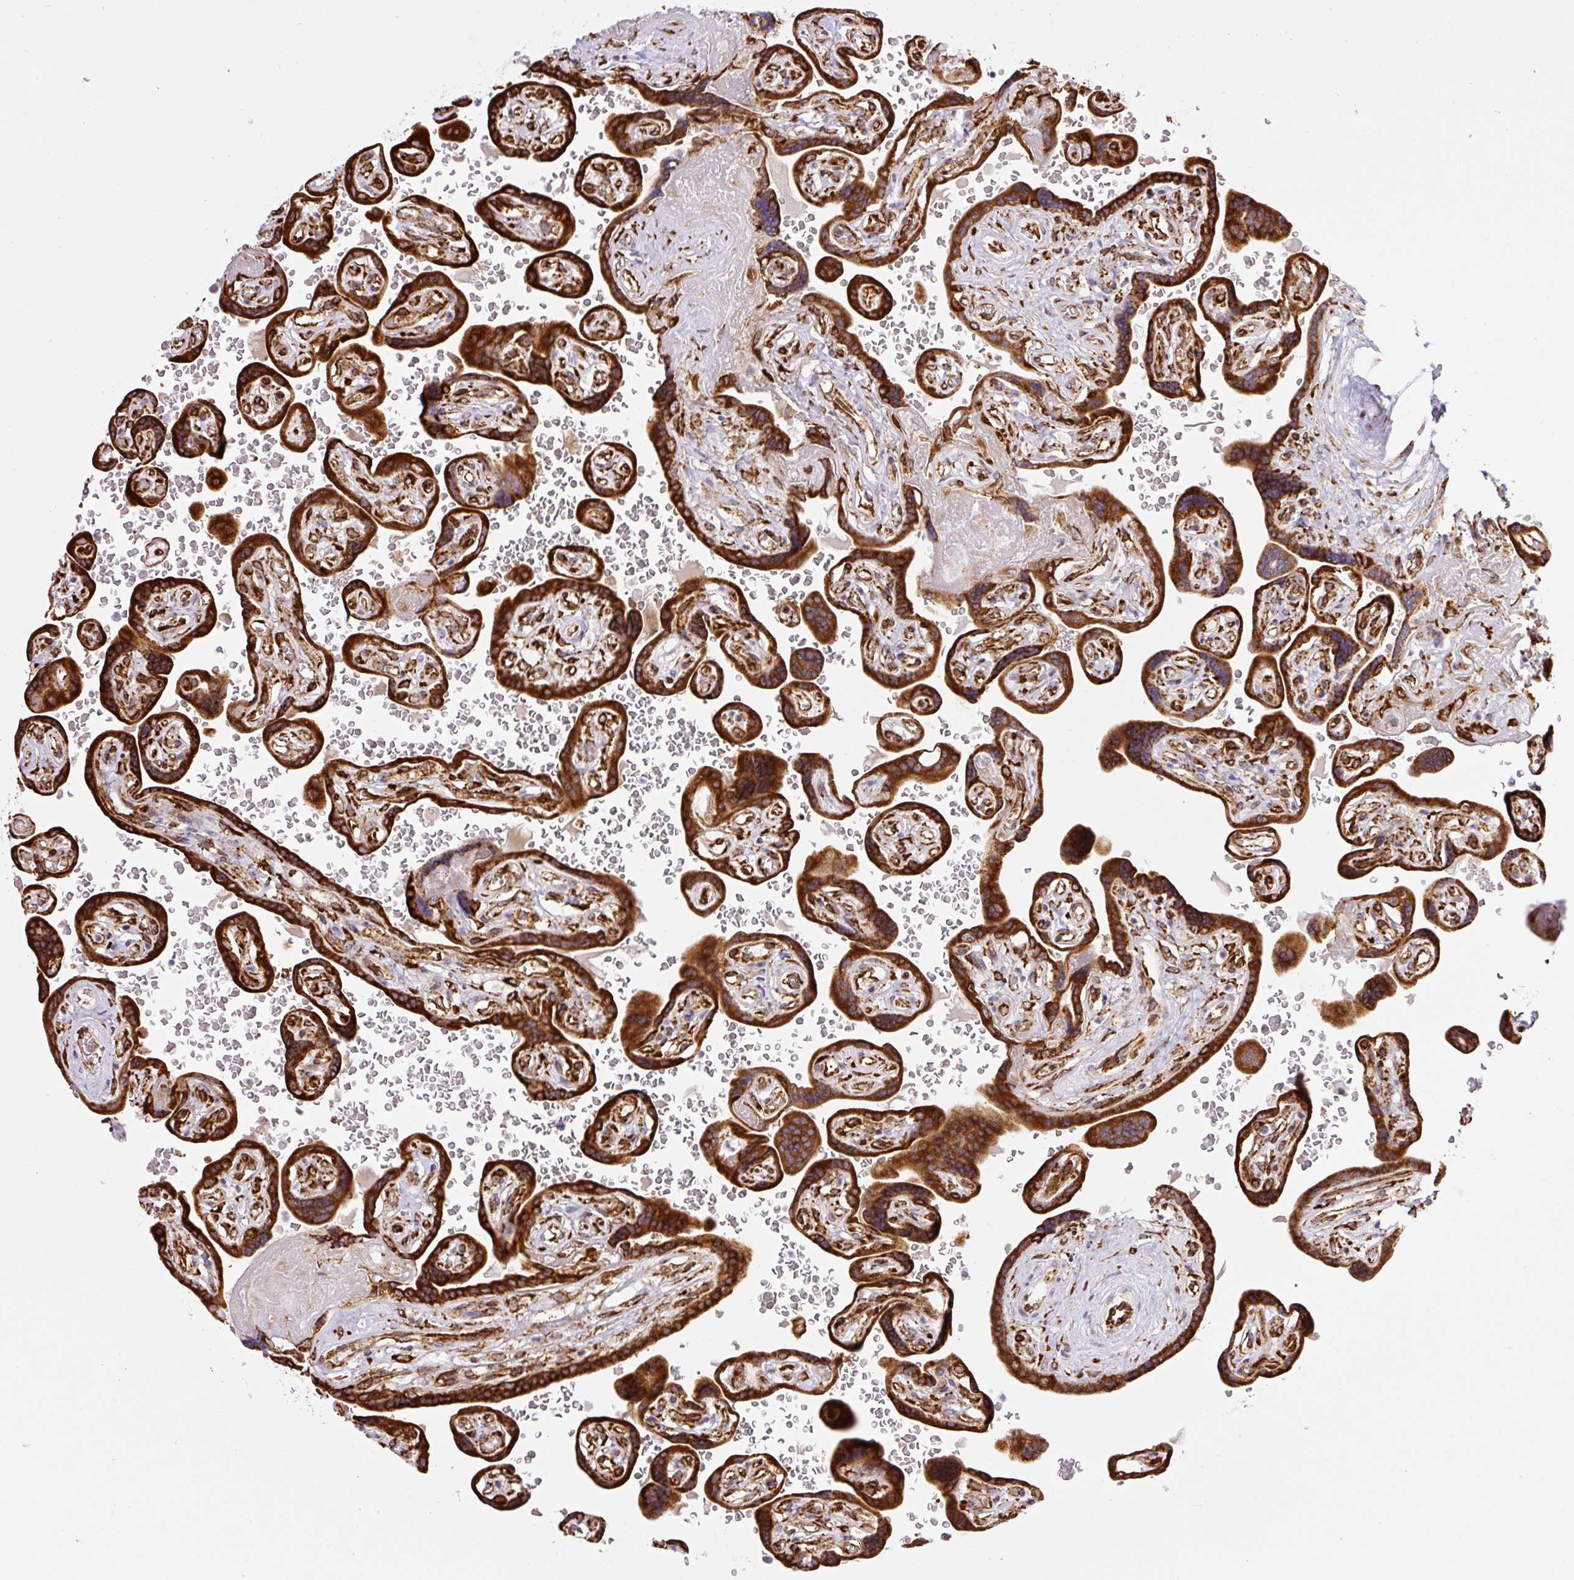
{"staining": {"intensity": "strong", "quantity": ">75%", "location": "cytoplasmic/membranous"}, "tissue": "placenta", "cell_type": "Trophoblastic cells", "image_type": "normal", "snomed": [{"axis": "morphology", "description": "Normal tissue, NOS"}, {"axis": "topography", "description": "Placenta"}], "caption": "Normal placenta exhibits strong cytoplasmic/membranous expression in about >75% of trophoblastic cells, visualized by immunohistochemistry.", "gene": "RAB30", "patient": {"sex": "female", "age": 32}}